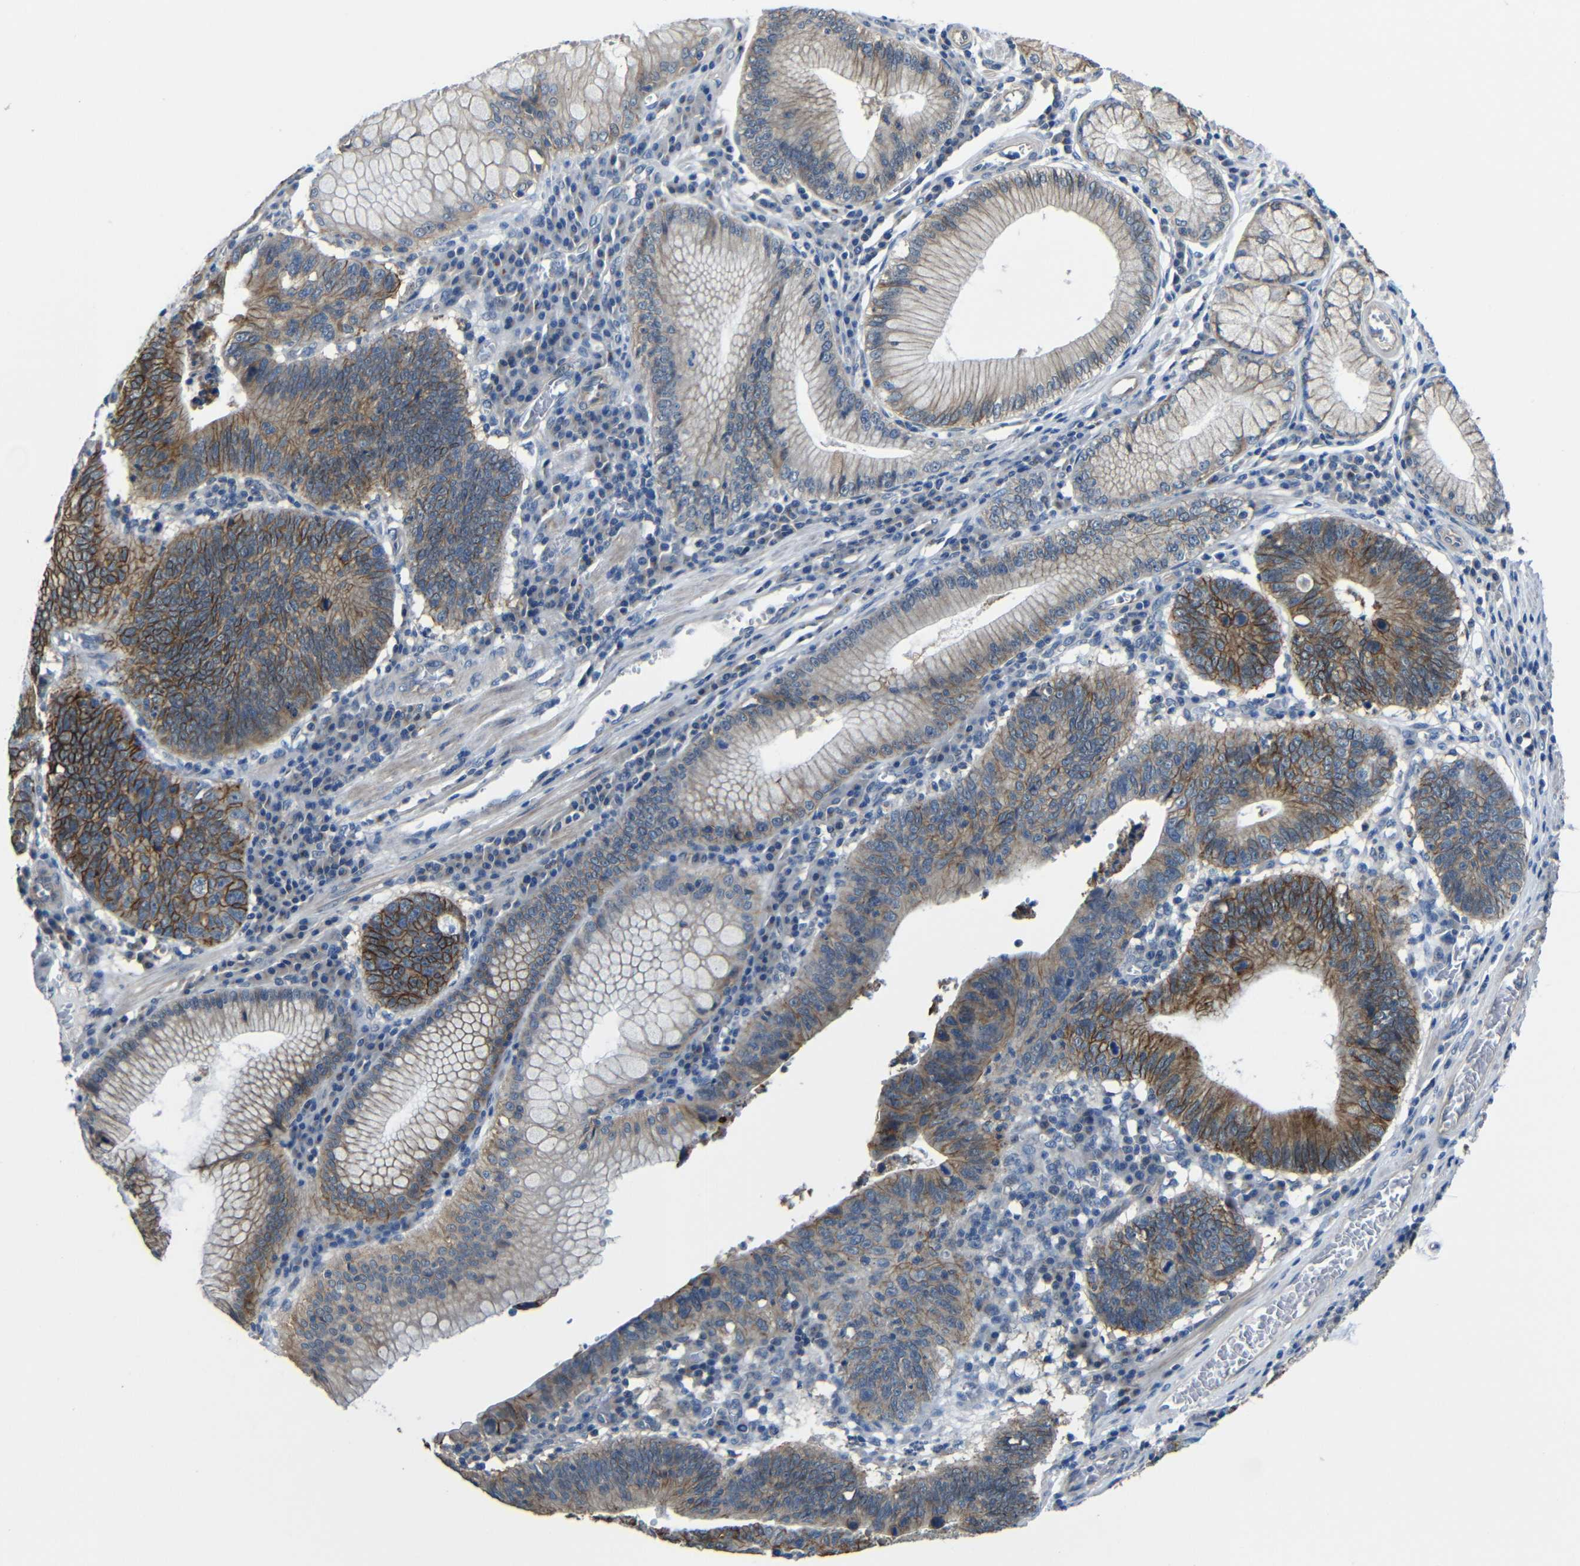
{"staining": {"intensity": "moderate", "quantity": "25%-75%", "location": "cytoplasmic/membranous"}, "tissue": "stomach cancer", "cell_type": "Tumor cells", "image_type": "cancer", "snomed": [{"axis": "morphology", "description": "Adenocarcinoma, NOS"}, {"axis": "topography", "description": "Stomach"}], "caption": "IHC of human adenocarcinoma (stomach) exhibits medium levels of moderate cytoplasmic/membranous positivity in approximately 25%-75% of tumor cells. Immunohistochemistry stains the protein of interest in brown and the nuclei are stained blue.", "gene": "ZNF90", "patient": {"sex": "male", "age": 59}}